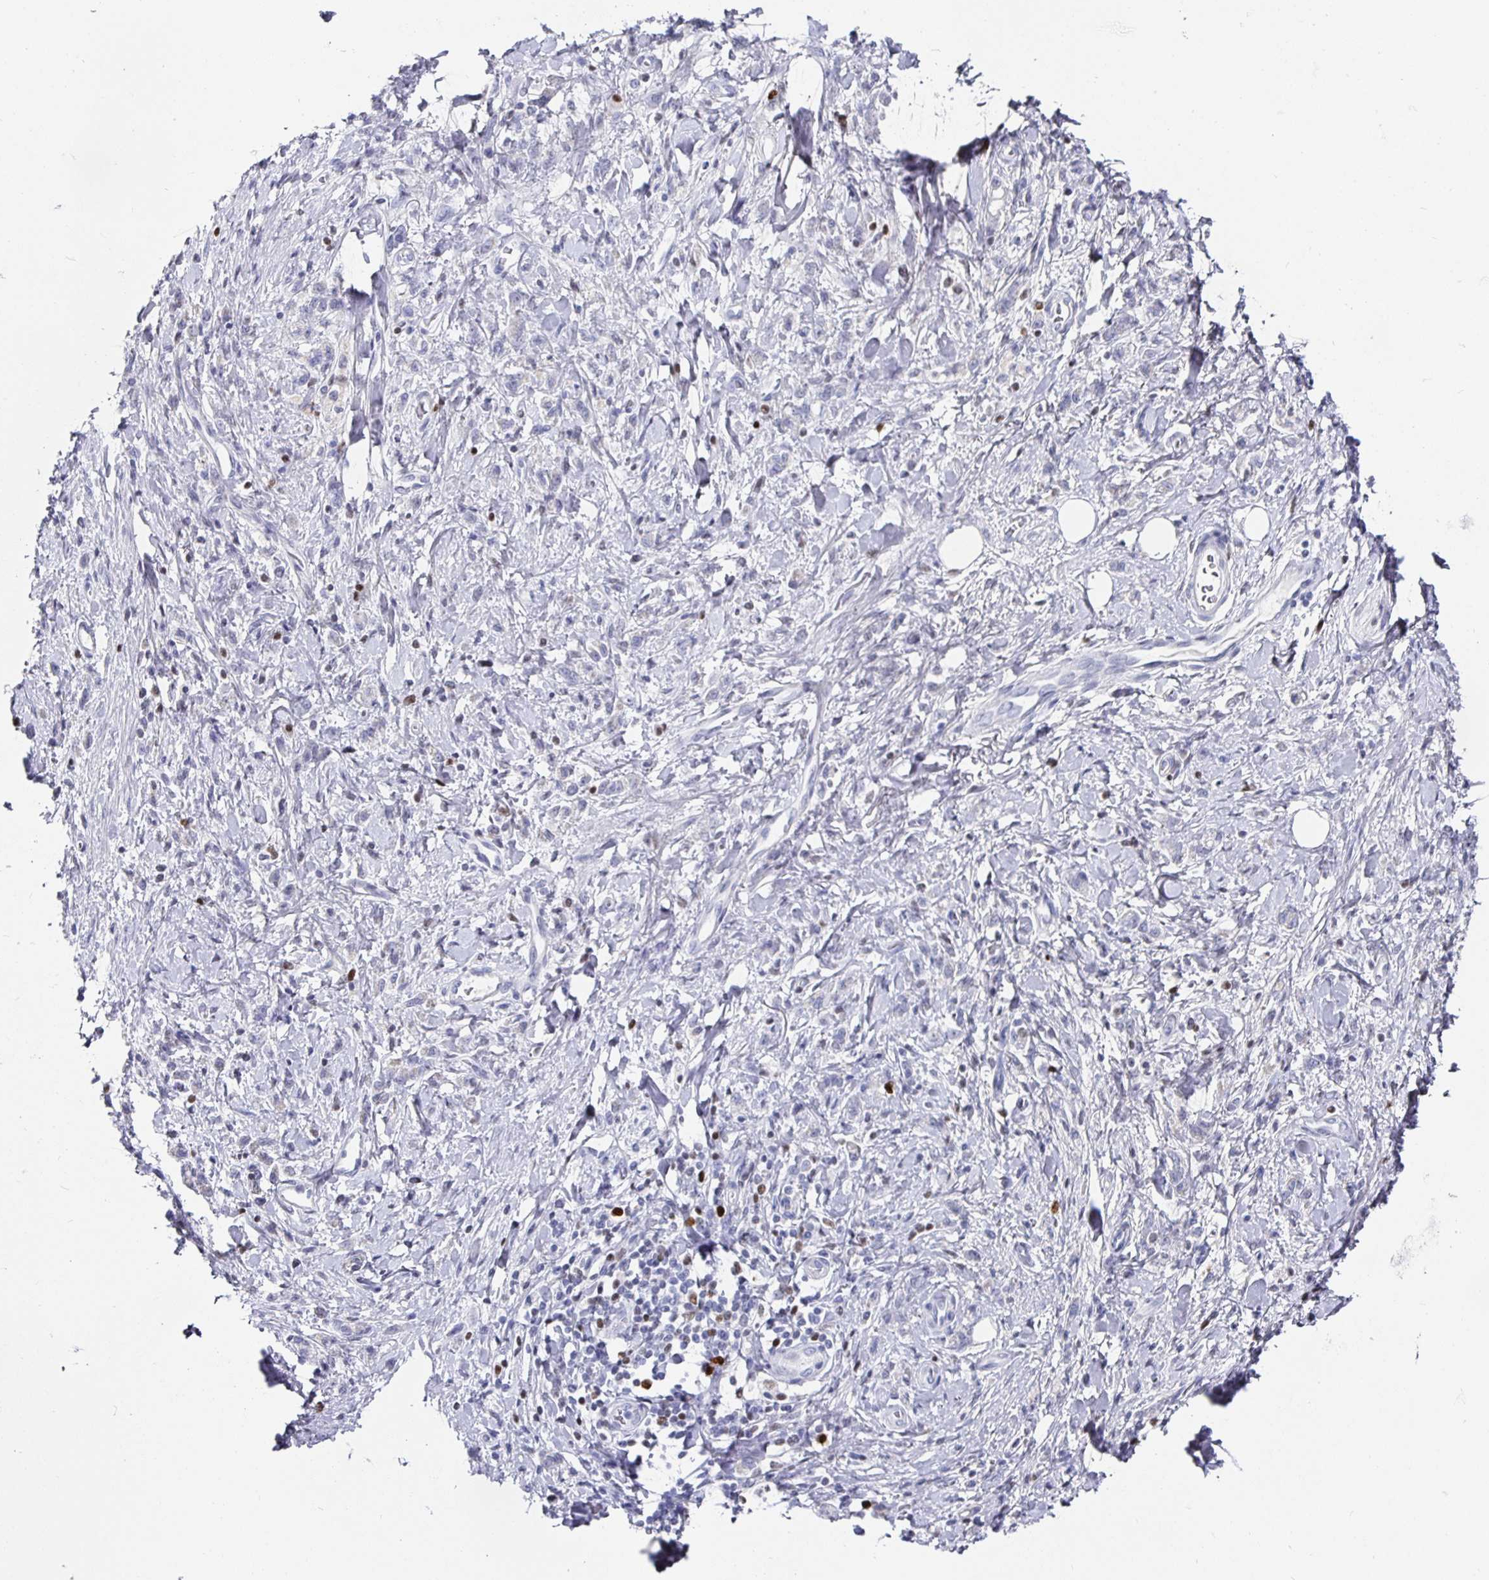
{"staining": {"intensity": "negative", "quantity": "none", "location": "none"}, "tissue": "stomach cancer", "cell_type": "Tumor cells", "image_type": "cancer", "snomed": [{"axis": "morphology", "description": "Adenocarcinoma, NOS"}, {"axis": "topography", "description": "Stomach"}], "caption": "A micrograph of human stomach adenocarcinoma is negative for staining in tumor cells. (DAB immunohistochemistry (IHC), high magnification).", "gene": "RUNX2", "patient": {"sex": "male", "age": 77}}